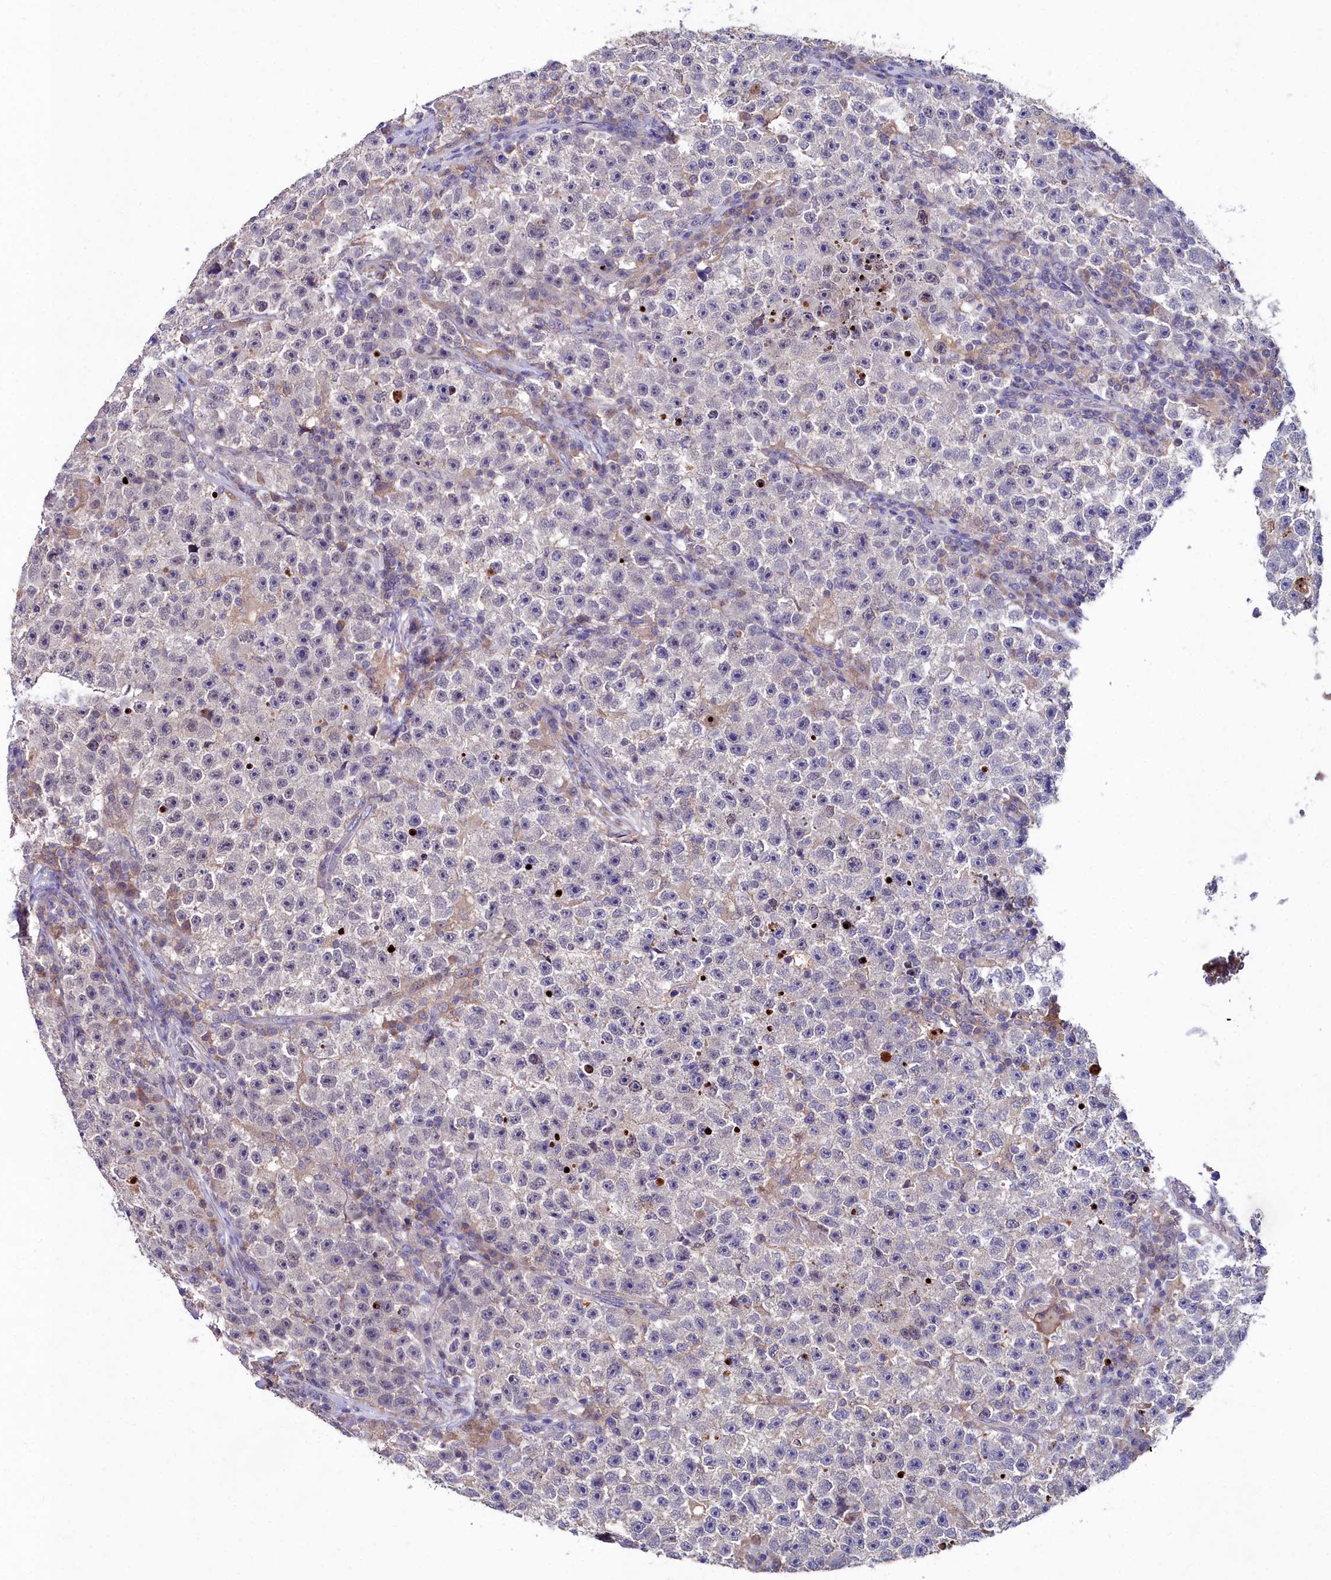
{"staining": {"intensity": "negative", "quantity": "none", "location": "none"}, "tissue": "testis cancer", "cell_type": "Tumor cells", "image_type": "cancer", "snomed": [{"axis": "morphology", "description": "Seminoma, NOS"}, {"axis": "topography", "description": "Testis"}], "caption": "Immunohistochemistry of human testis cancer displays no expression in tumor cells.", "gene": "AMBRA1", "patient": {"sex": "male", "age": 22}}